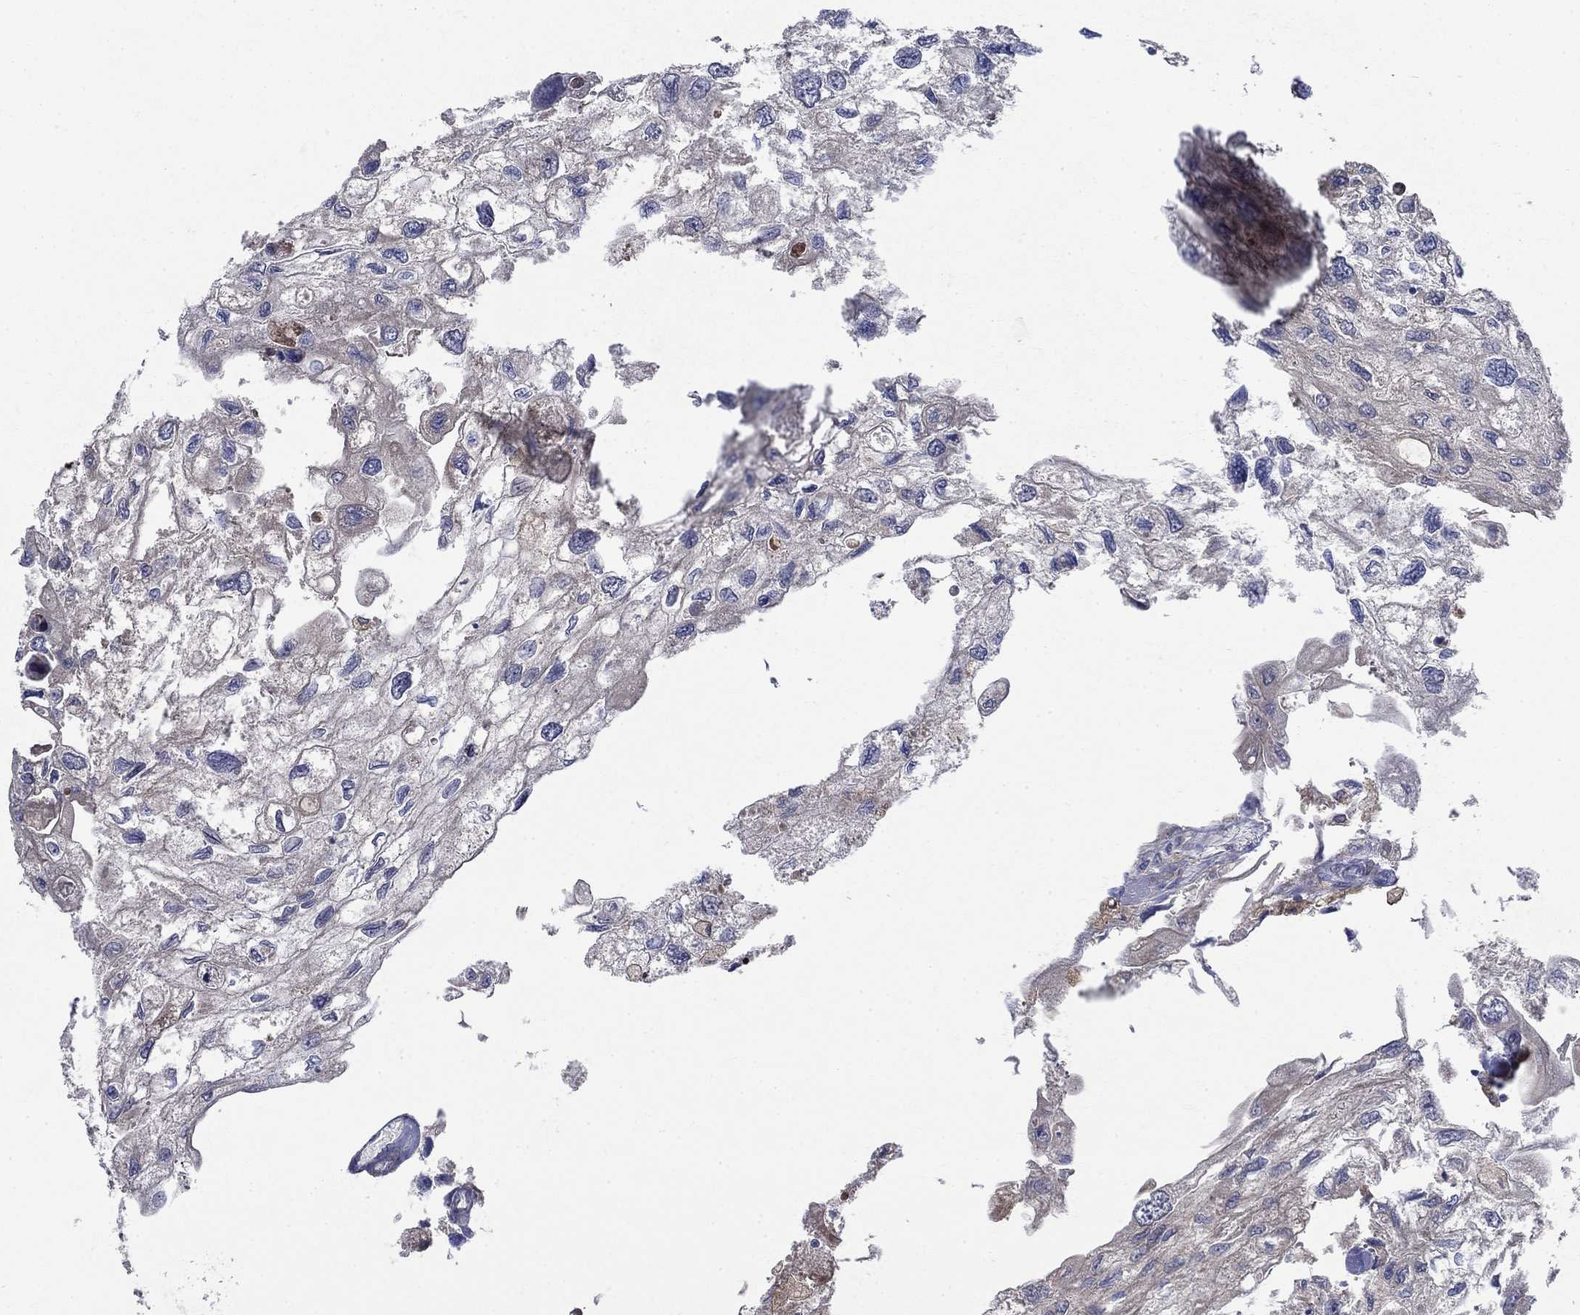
{"staining": {"intensity": "negative", "quantity": "none", "location": "none"}, "tissue": "urothelial cancer", "cell_type": "Tumor cells", "image_type": "cancer", "snomed": [{"axis": "morphology", "description": "Urothelial carcinoma, High grade"}, {"axis": "topography", "description": "Urinary bladder"}], "caption": "Immunohistochemical staining of high-grade urothelial carcinoma displays no significant positivity in tumor cells.", "gene": "RNF19B", "patient": {"sex": "male", "age": 59}}